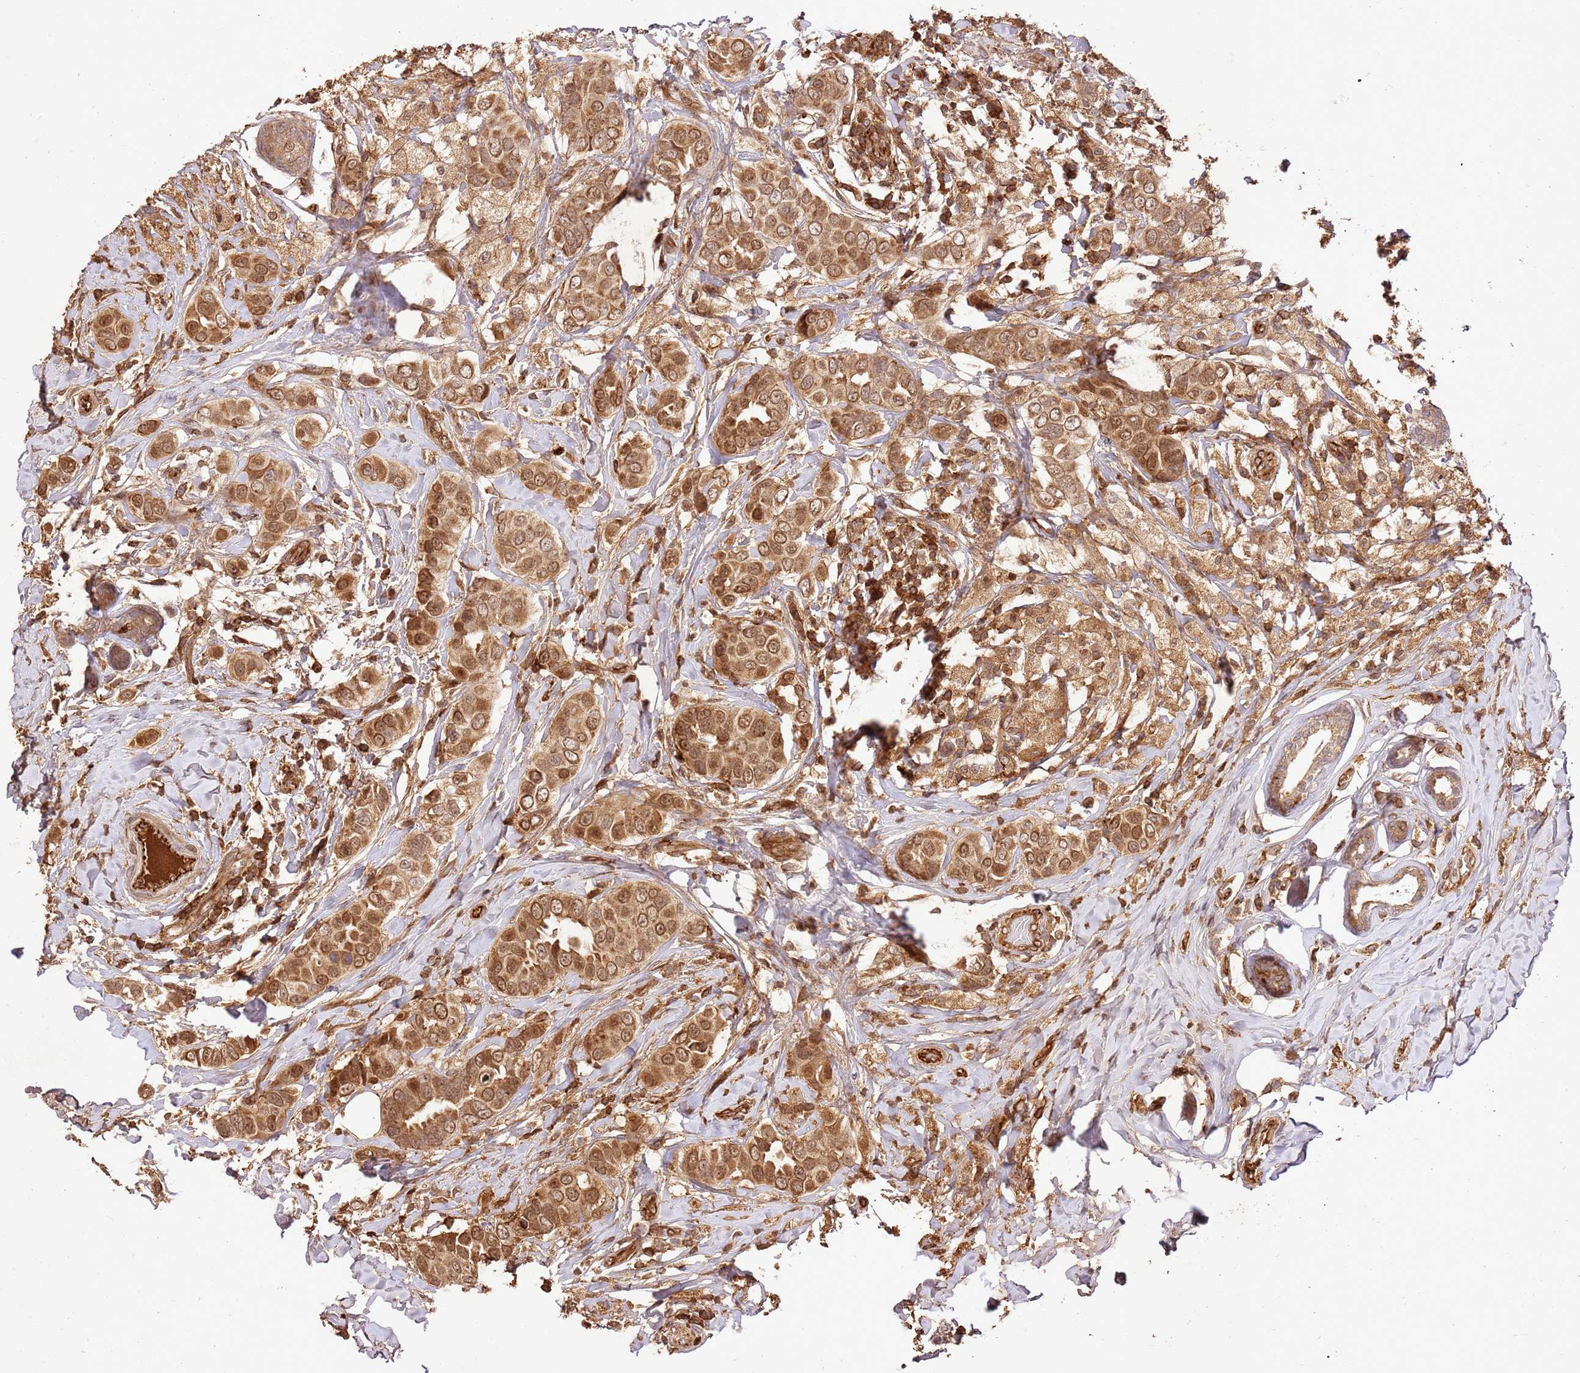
{"staining": {"intensity": "moderate", "quantity": ">75%", "location": "cytoplasmic/membranous,nuclear"}, "tissue": "breast cancer", "cell_type": "Tumor cells", "image_type": "cancer", "snomed": [{"axis": "morphology", "description": "Lobular carcinoma"}, {"axis": "topography", "description": "Breast"}], "caption": "Brown immunohistochemical staining in breast cancer displays moderate cytoplasmic/membranous and nuclear positivity in approximately >75% of tumor cells.", "gene": "KATNAL2", "patient": {"sex": "female", "age": 51}}